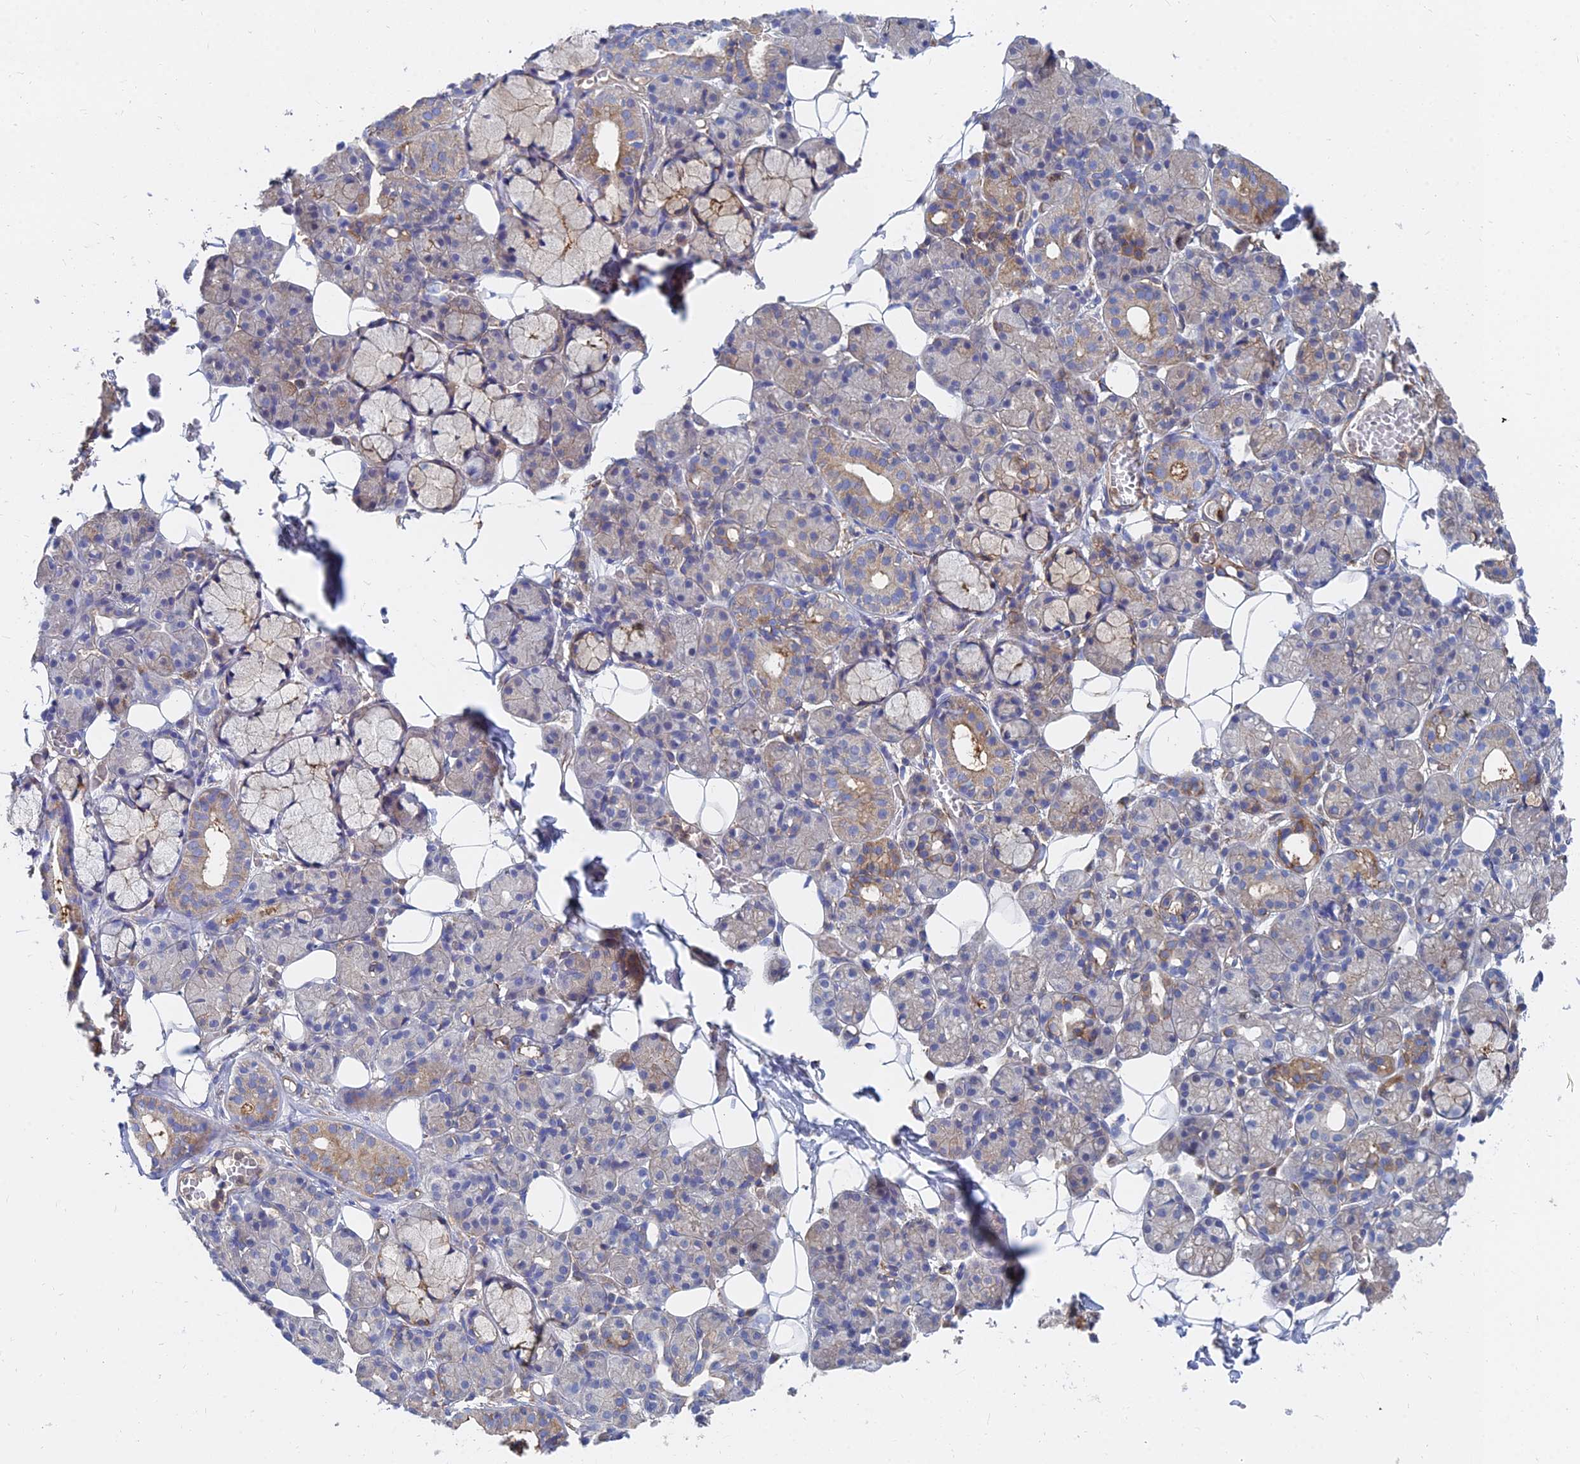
{"staining": {"intensity": "moderate", "quantity": "<25%", "location": "cytoplasmic/membranous"}, "tissue": "salivary gland", "cell_type": "Glandular cells", "image_type": "normal", "snomed": [{"axis": "morphology", "description": "Normal tissue, NOS"}, {"axis": "topography", "description": "Salivary gland"}], "caption": "Protein expression analysis of normal salivary gland reveals moderate cytoplasmic/membranous staining in about <25% of glandular cells.", "gene": "FFAR3", "patient": {"sex": "male", "age": 63}}